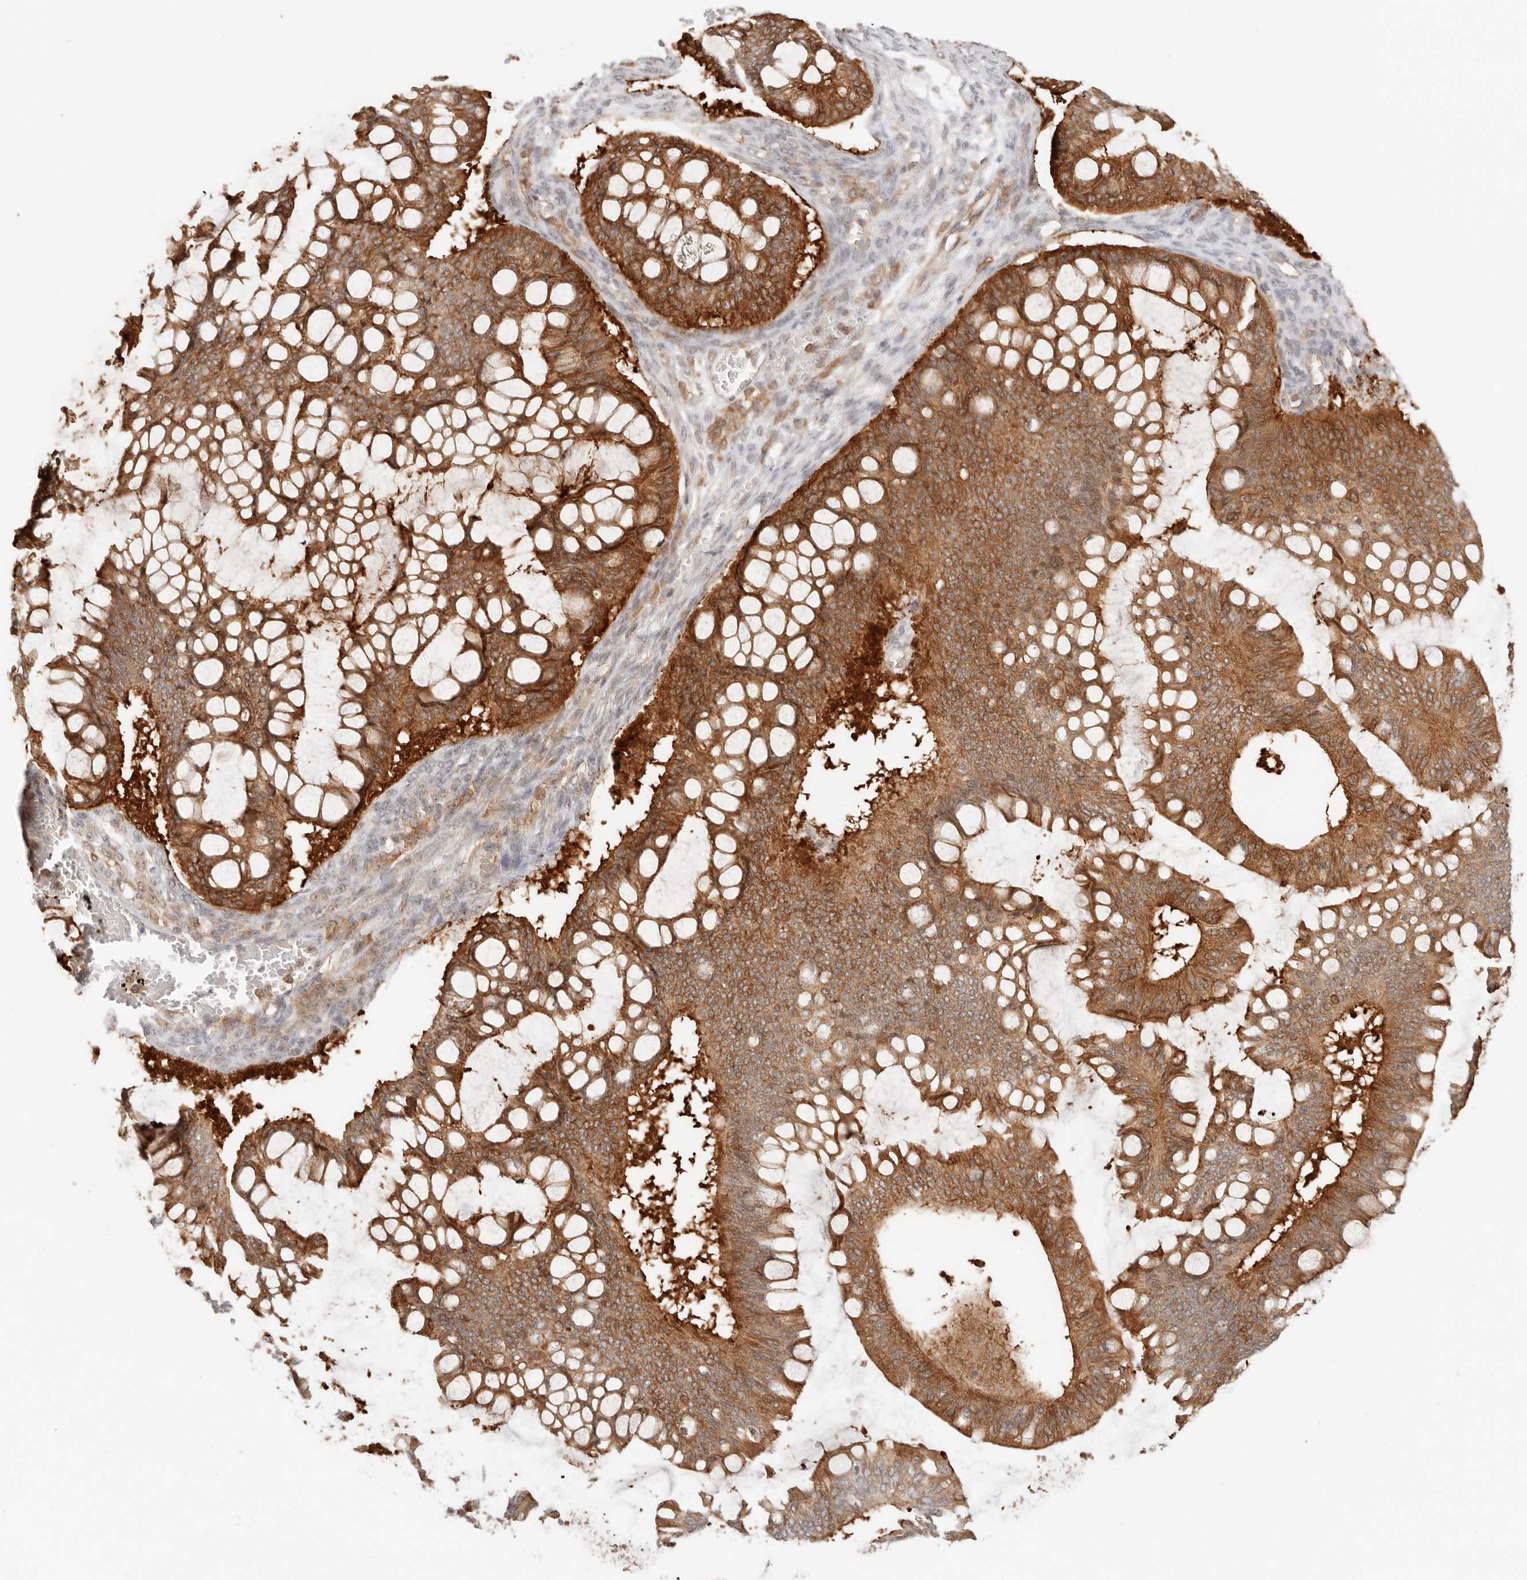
{"staining": {"intensity": "strong", "quantity": ">75%", "location": "cytoplasmic/membranous,nuclear"}, "tissue": "ovarian cancer", "cell_type": "Tumor cells", "image_type": "cancer", "snomed": [{"axis": "morphology", "description": "Cystadenocarcinoma, mucinous, NOS"}, {"axis": "topography", "description": "Ovary"}], "caption": "Immunohistochemistry (IHC) histopathology image of neoplastic tissue: mucinous cystadenocarcinoma (ovarian) stained using IHC shows high levels of strong protein expression localized specifically in the cytoplasmic/membranous and nuclear of tumor cells, appearing as a cytoplasmic/membranous and nuclear brown color.", "gene": "HEXD", "patient": {"sex": "female", "age": 73}}